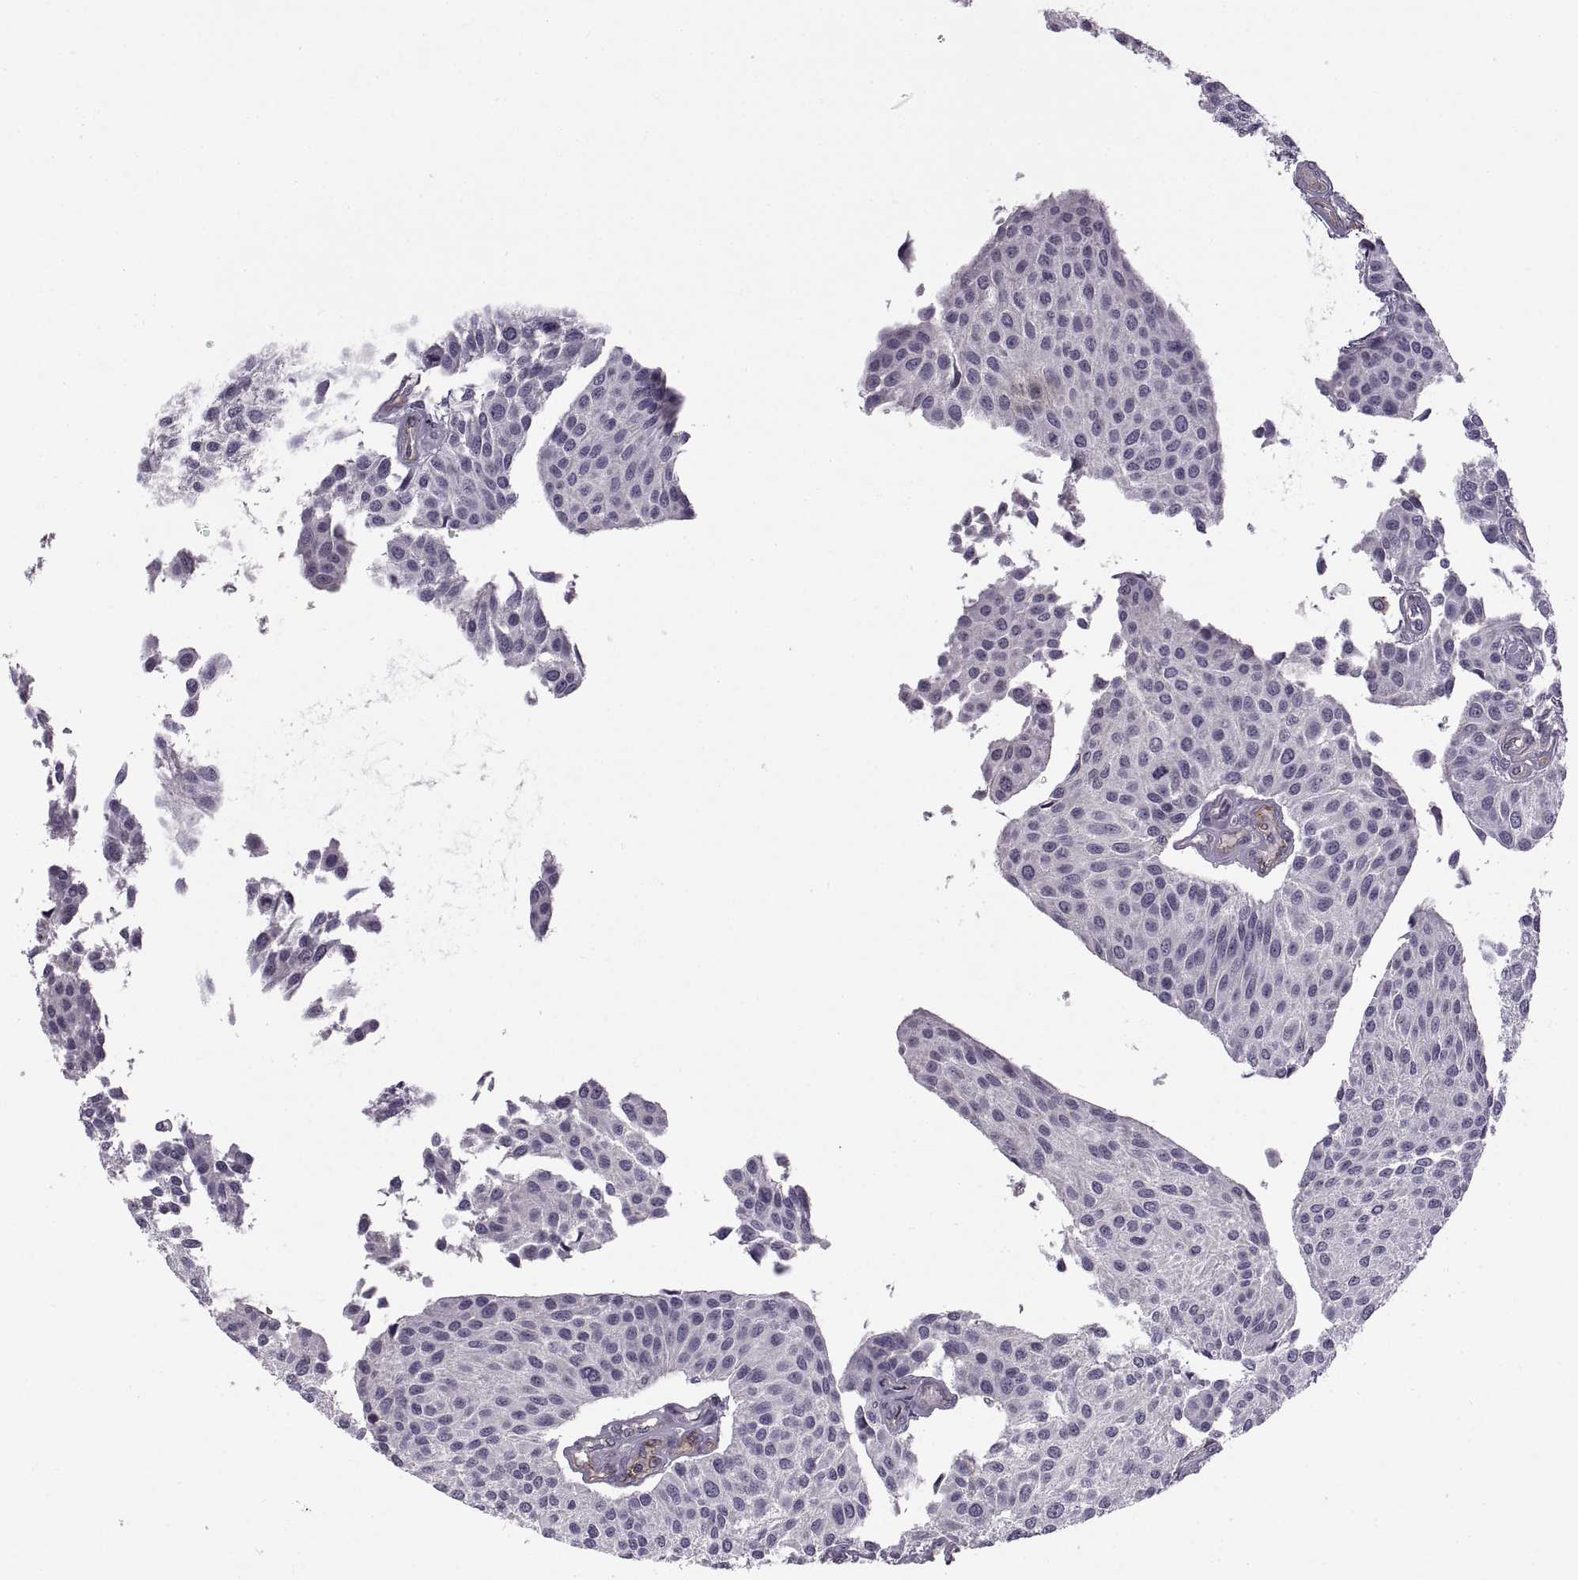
{"staining": {"intensity": "negative", "quantity": "none", "location": "none"}, "tissue": "urothelial cancer", "cell_type": "Tumor cells", "image_type": "cancer", "snomed": [{"axis": "morphology", "description": "Urothelial carcinoma, NOS"}, {"axis": "topography", "description": "Urinary bladder"}], "caption": "DAB immunohistochemical staining of transitional cell carcinoma shows no significant positivity in tumor cells.", "gene": "RALB", "patient": {"sex": "male", "age": 55}}